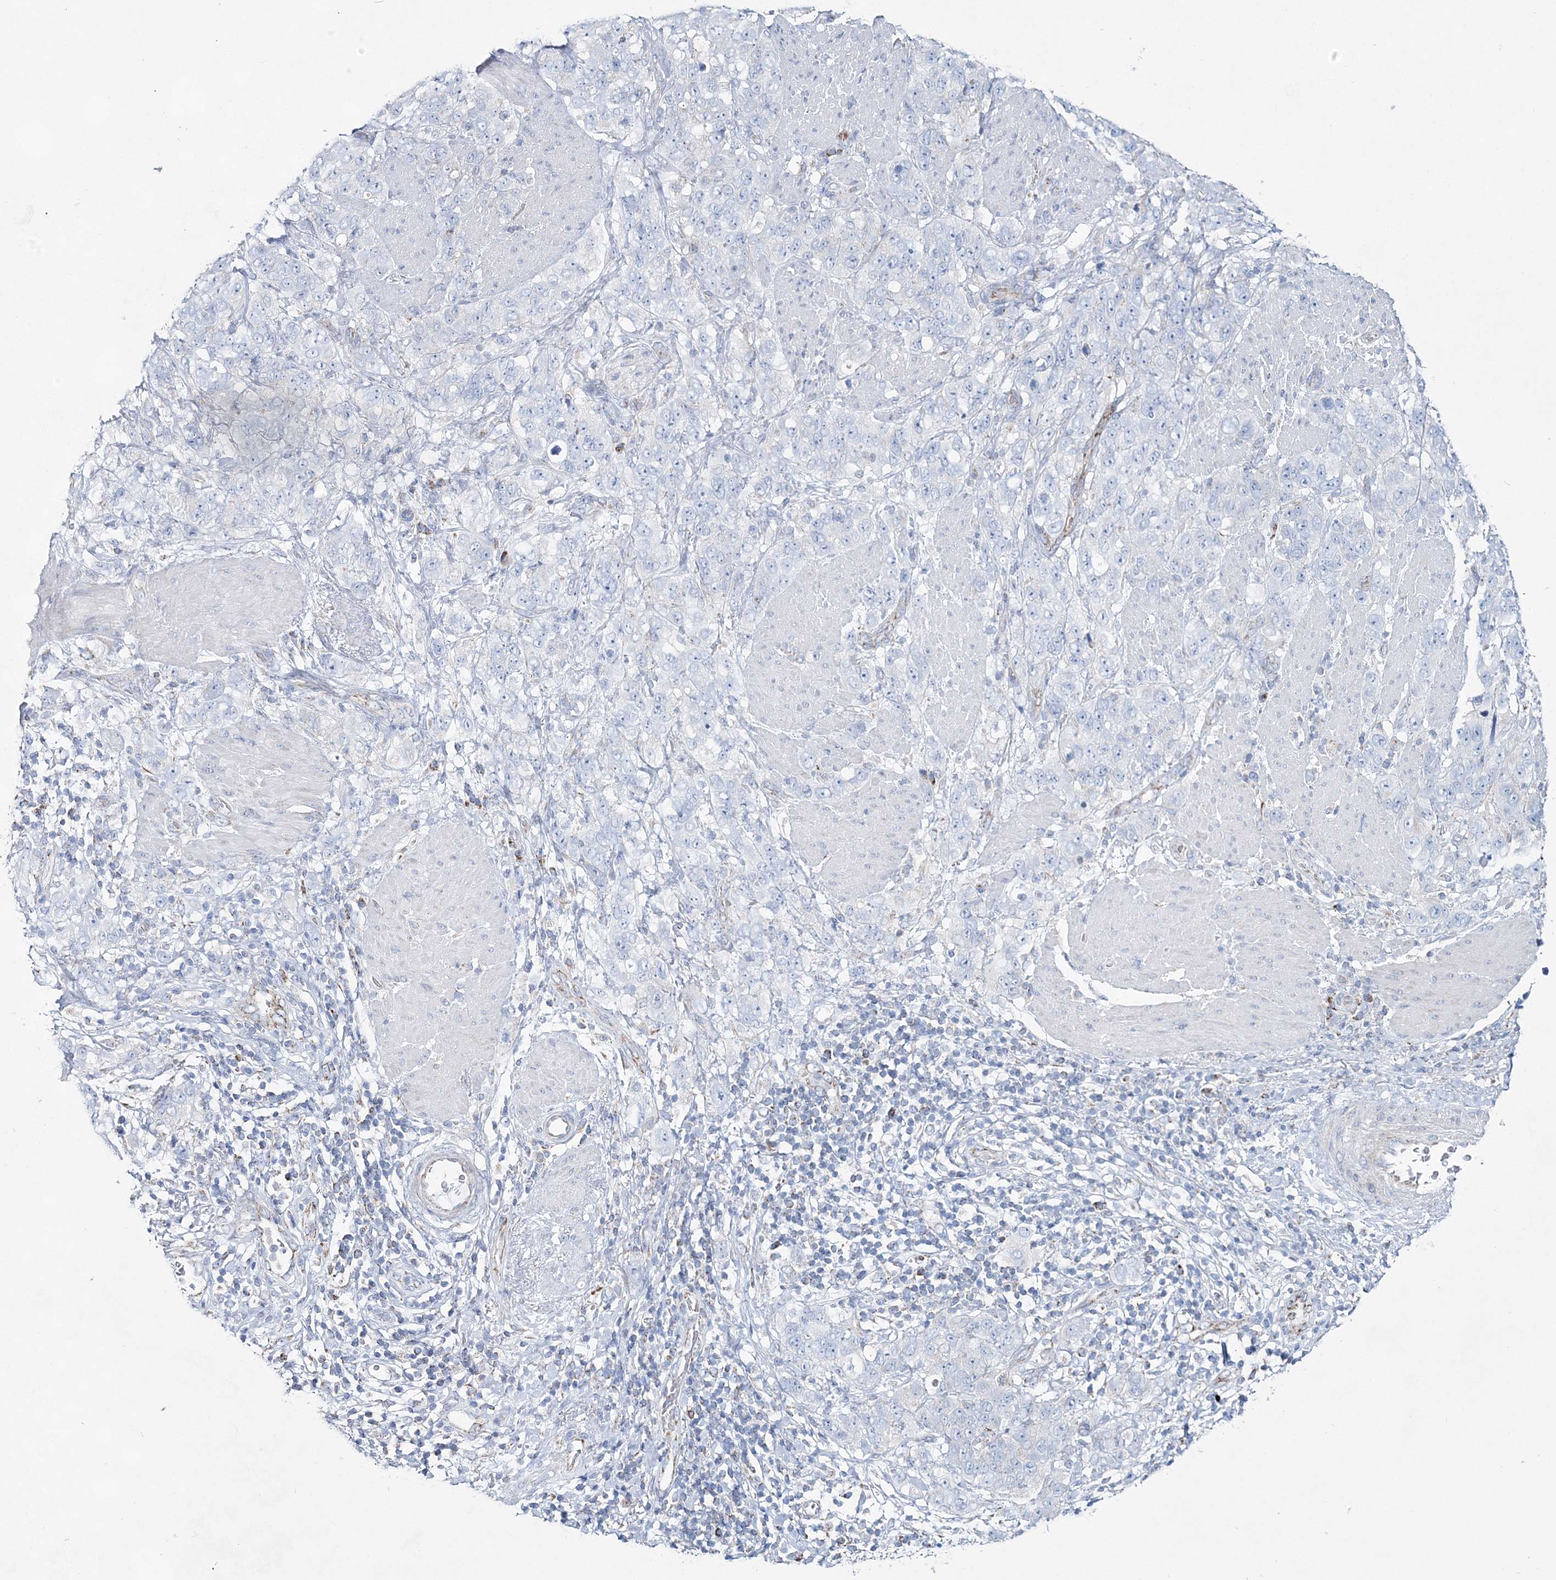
{"staining": {"intensity": "negative", "quantity": "none", "location": "none"}, "tissue": "stomach cancer", "cell_type": "Tumor cells", "image_type": "cancer", "snomed": [{"axis": "morphology", "description": "Adenocarcinoma, NOS"}, {"axis": "topography", "description": "Stomach"}], "caption": "Micrograph shows no protein positivity in tumor cells of stomach cancer tissue. (Stains: DAB immunohistochemistry (IHC) with hematoxylin counter stain, Microscopy: brightfield microscopy at high magnification).", "gene": "HIBCH", "patient": {"sex": "male", "age": 48}}